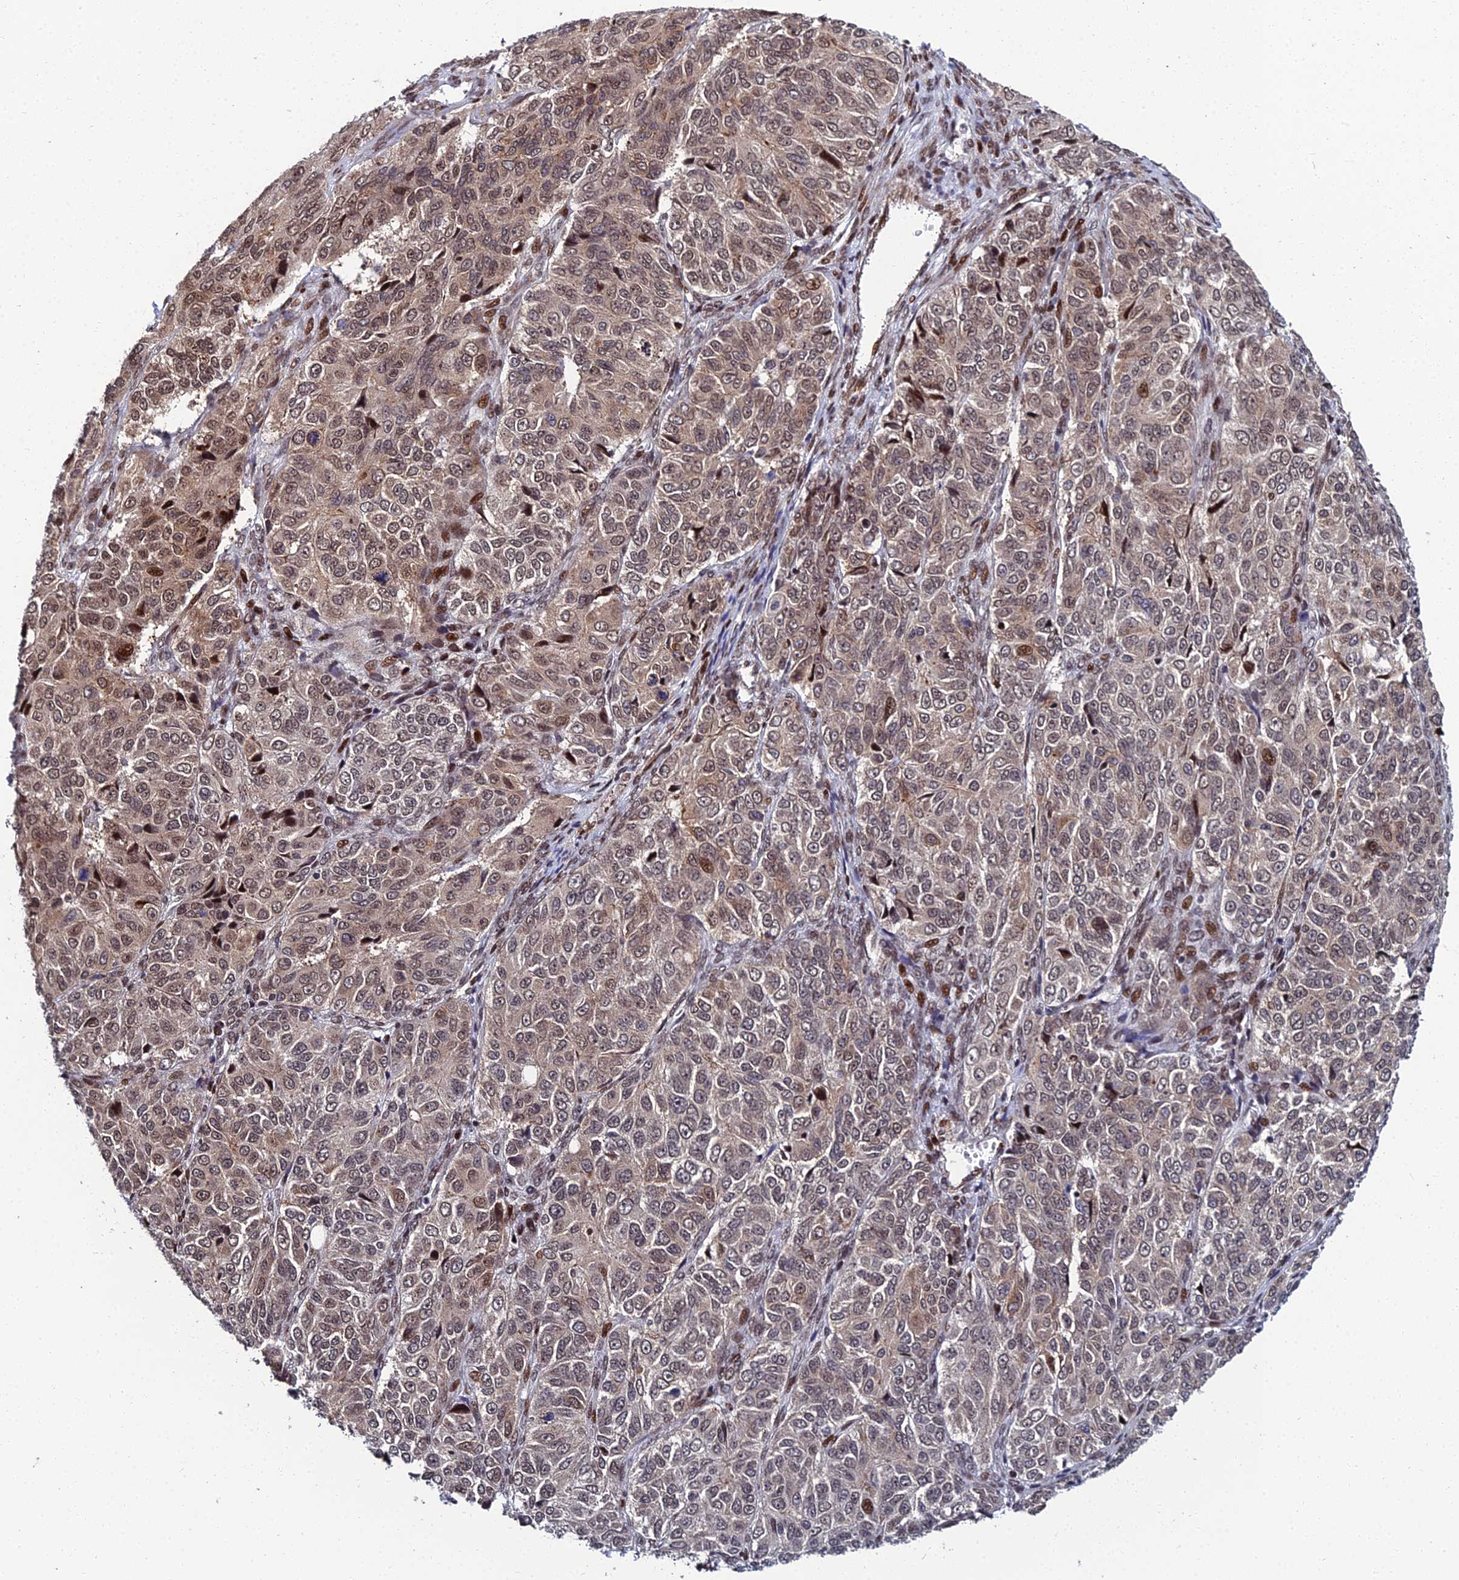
{"staining": {"intensity": "weak", "quantity": ">75%", "location": "cytoplasmic/membranous,nuclear"}, "tissue": "ovarian cancer", "cell_type": "Tumor cells", "image_type": "cancer", "snomed": [{"axis": "morphology", "description": "Carcinoma, endometroid"}, {"axis": "topography", "description": "Ovary"}], "caption": "Immunohistochemical staining of ovarian cancer demonstrates low levels of weak cytoplasmic/membranous and nuclear protein positivity in about >75% of tumor cells.", "gene": "ZNF668", "patient": {"sex": "female", "age": 51}}